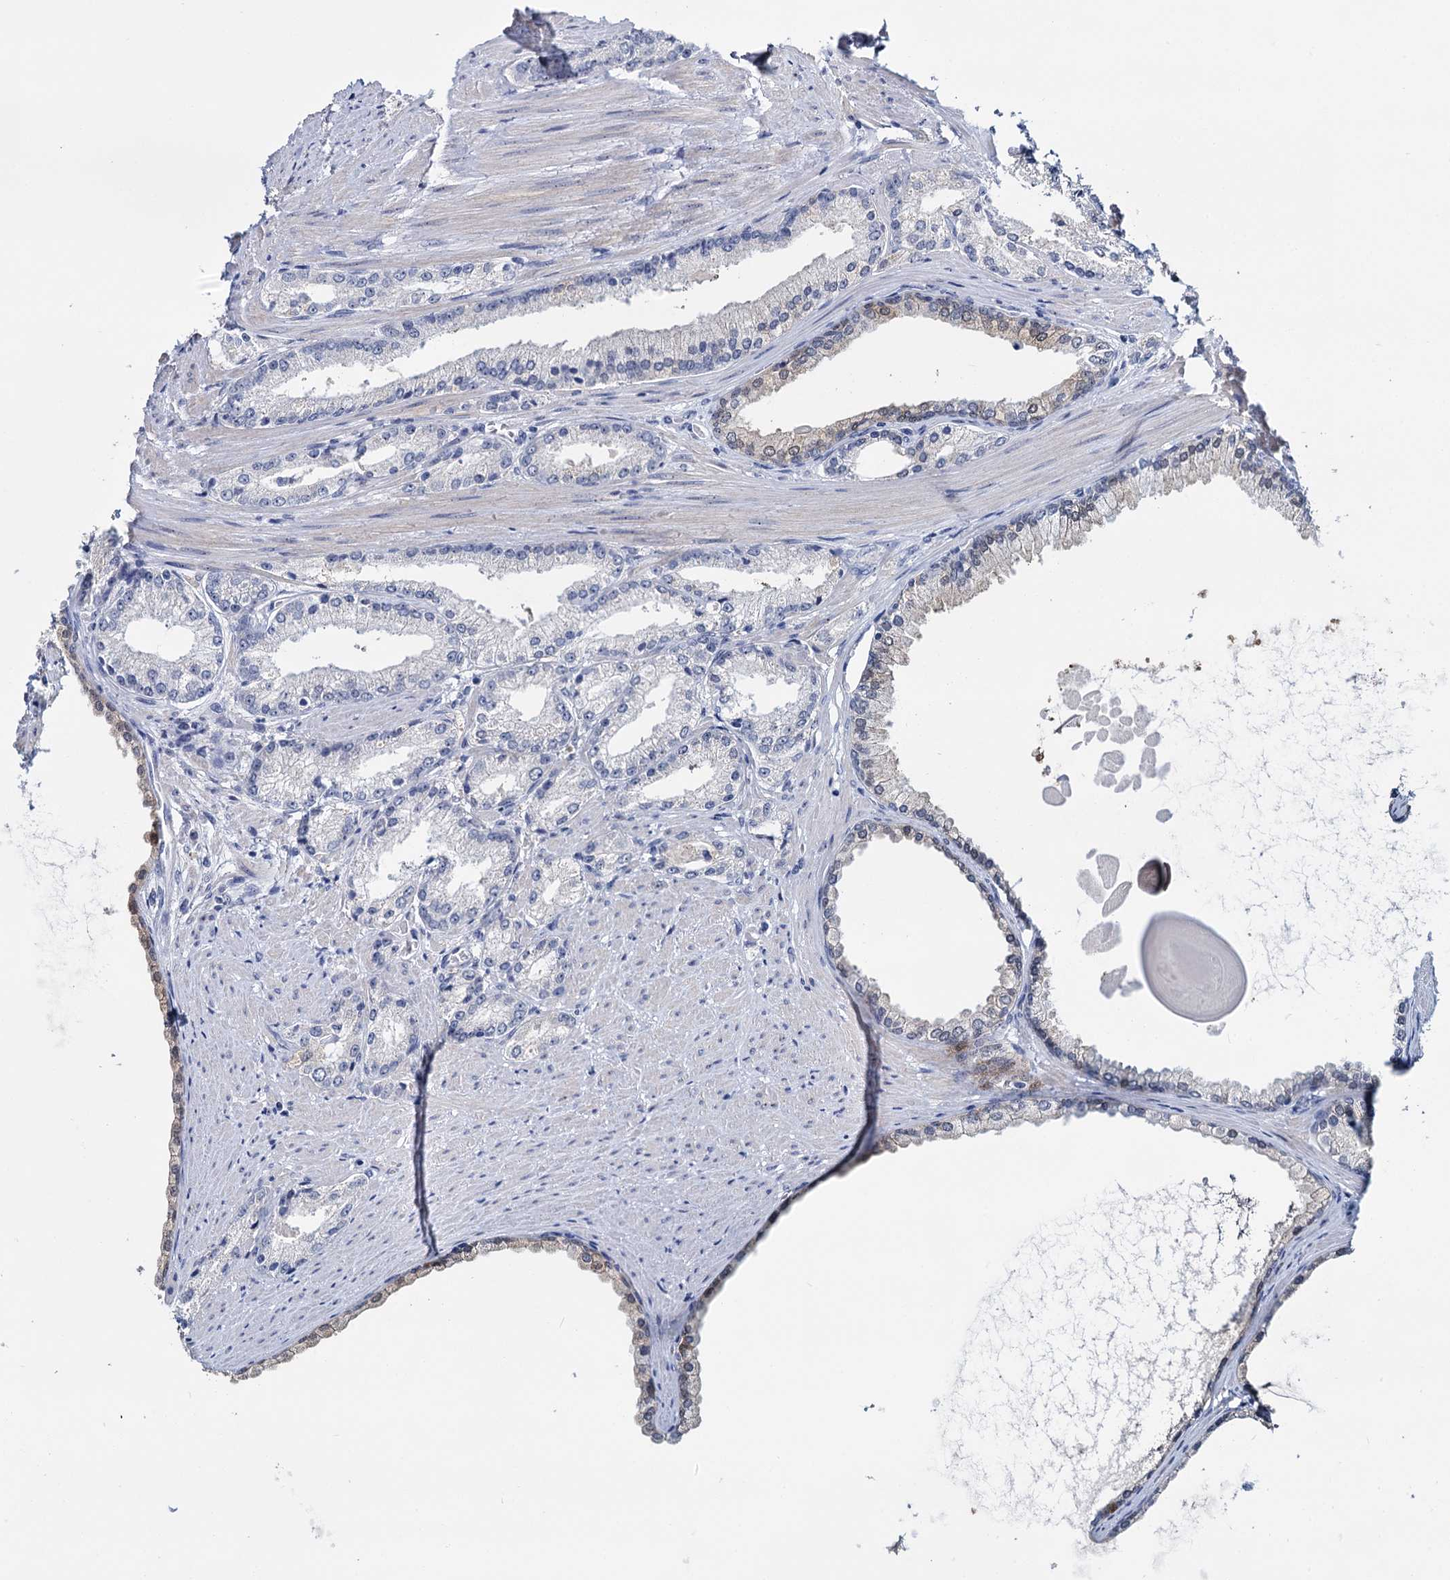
{"staining": {"intensity": "negative", "quantity": "none", "location": "none"}, "tissue": "prostate cancer", "cell_type": "Tumor cells", "image_type": "cancer", "snomed": [{"axis": "morphology", "description": "Adenocarcinoma, High grade"}, {"axis": "topography", "description": "Prostate"}], "caption": "Immunohistochemistry photomicrograph of neoplastic tissue: adenocarcinoma (high-grade) (prostate) stained with DAB reveals no significant protein positivity in tumor cells. Nuclei are stained in blue.", "gene": "SFN", "patient": {"sex": "male", "age": 66}}